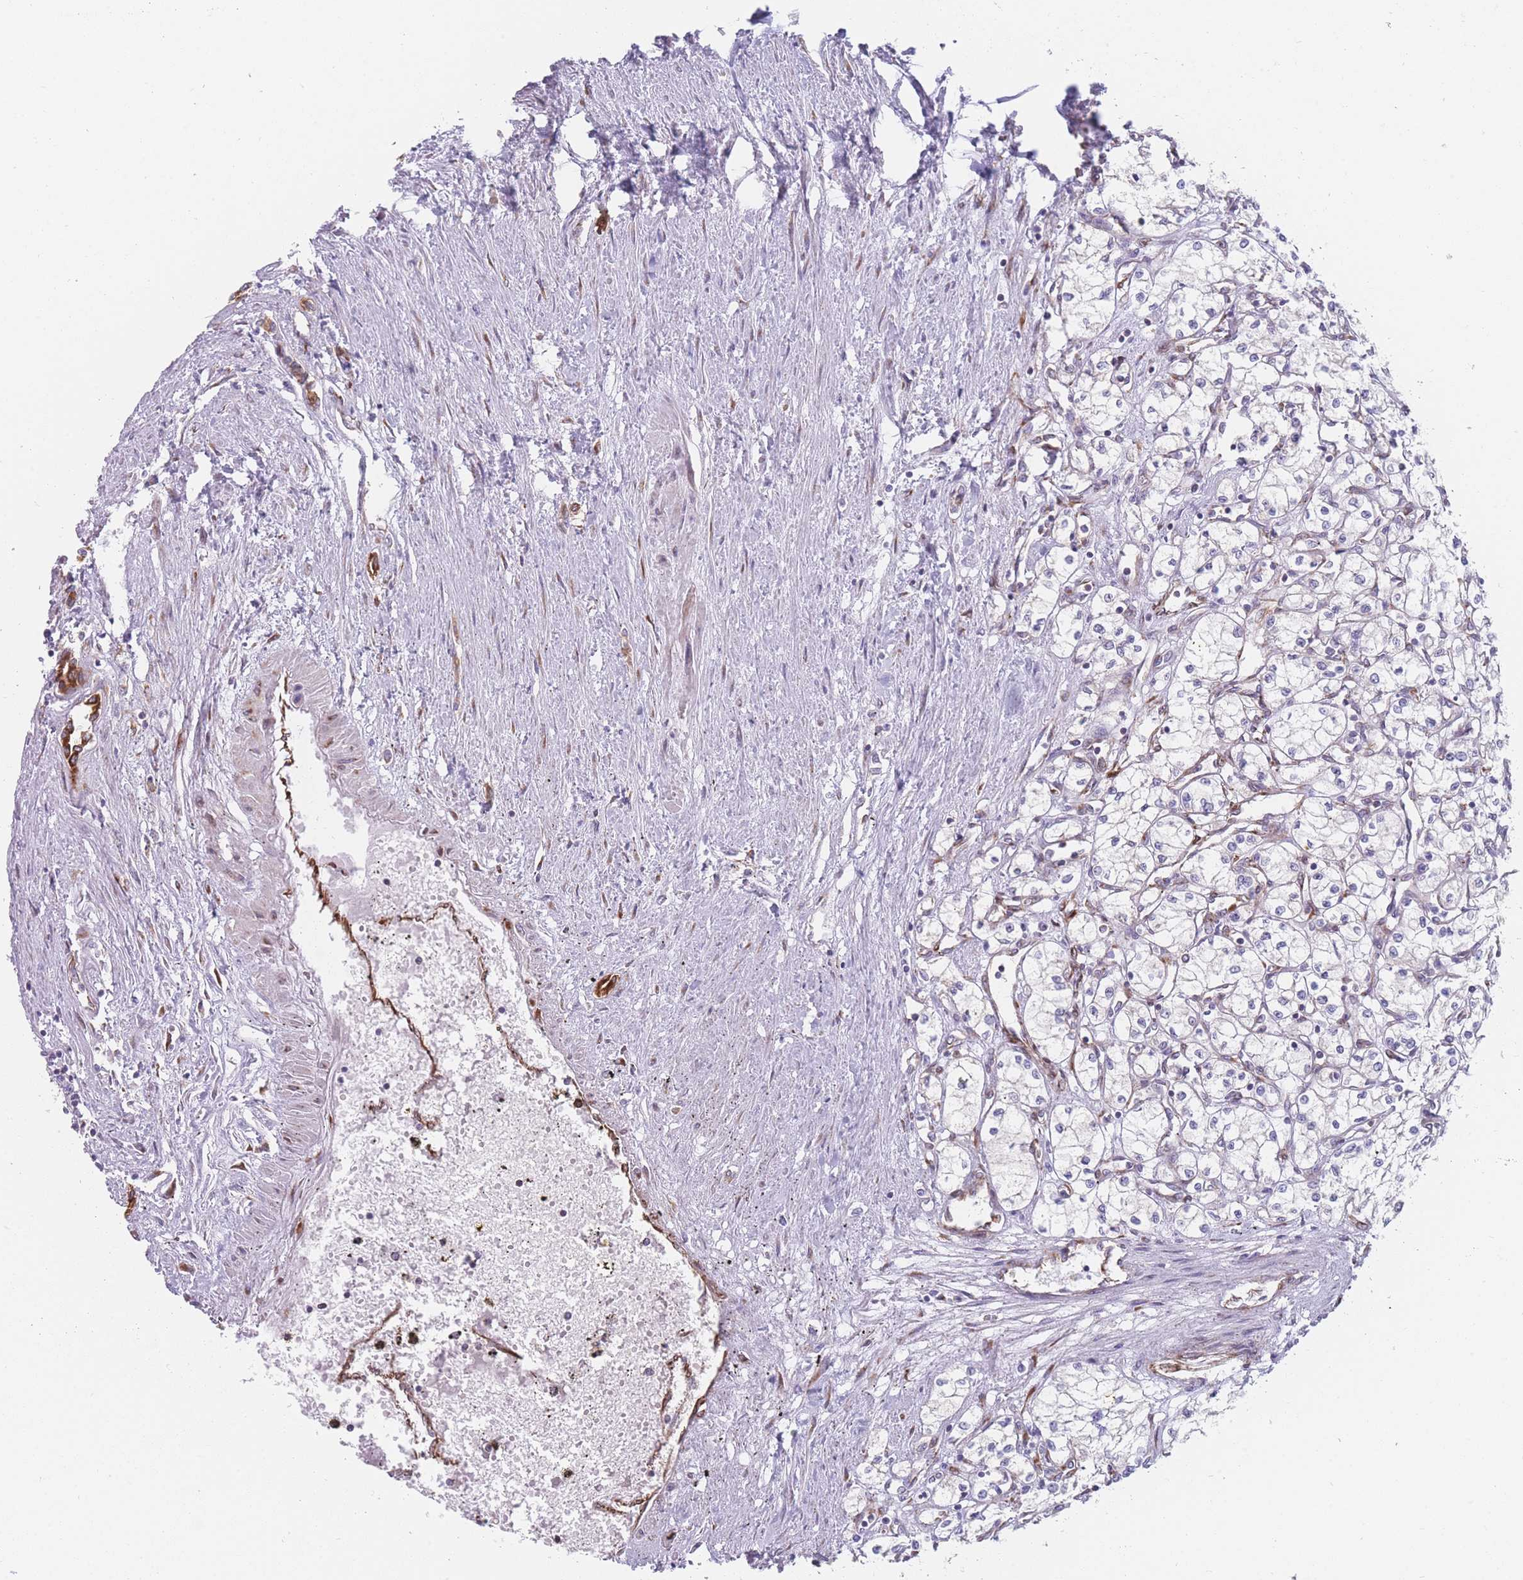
{"staining": {"intensity": "negative", "quantity": "none", "location": "none"}, "tissue": "renal cancer", "cell_type": "Tumor cells", "image_type": "cancer", "snomed": [{"axis": "morphology", "description": "Adenocarcinoma, NOS"}, {"axis": "topography", "description": "Kidney"}], "caption": "Tumor cells are negative for protein expression in human renal cancer (adenocarcinoma).", "gene": "AK9", "patient": {"sex": "male", "age": 59}}